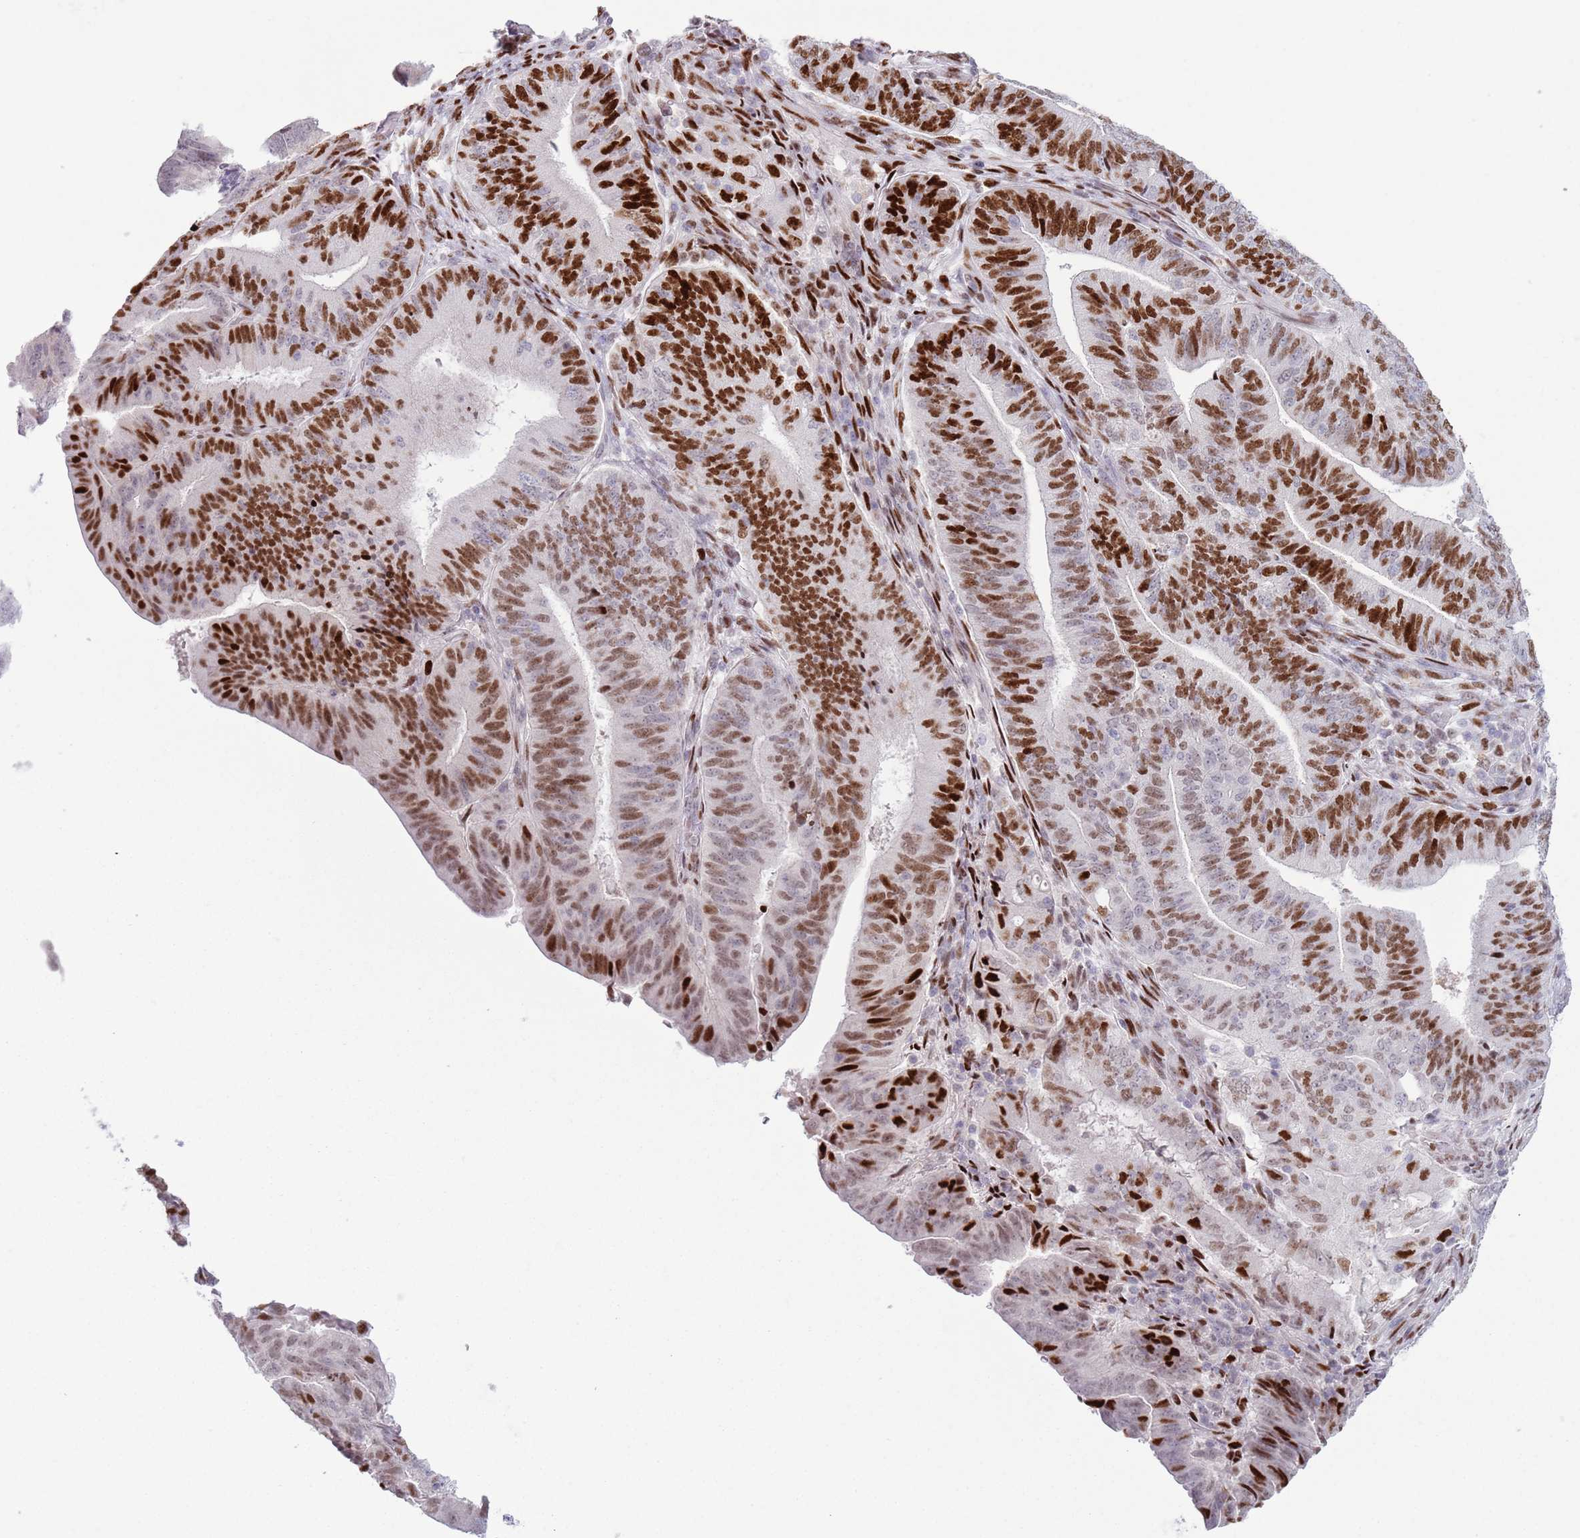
{"staining": {"intensity": "strong", "quantity": ">75%", "location": "nuclear"}, "tissue": "endometrial cancer", "cell_type": "Tumor cells", "image_type": "cancer", "snomed": [{"axis": "morphology", "description": "Adenocarcinoma, NOS"}, {"axis": "topography", "description": "Endometrium"}], "caption": "Strong nuclear protein positivity is appreciated in about >75% of tumor cells in endometrial cancer.", "gene": "MFSD10", "patient": {"sex": "female", "age": 70}}